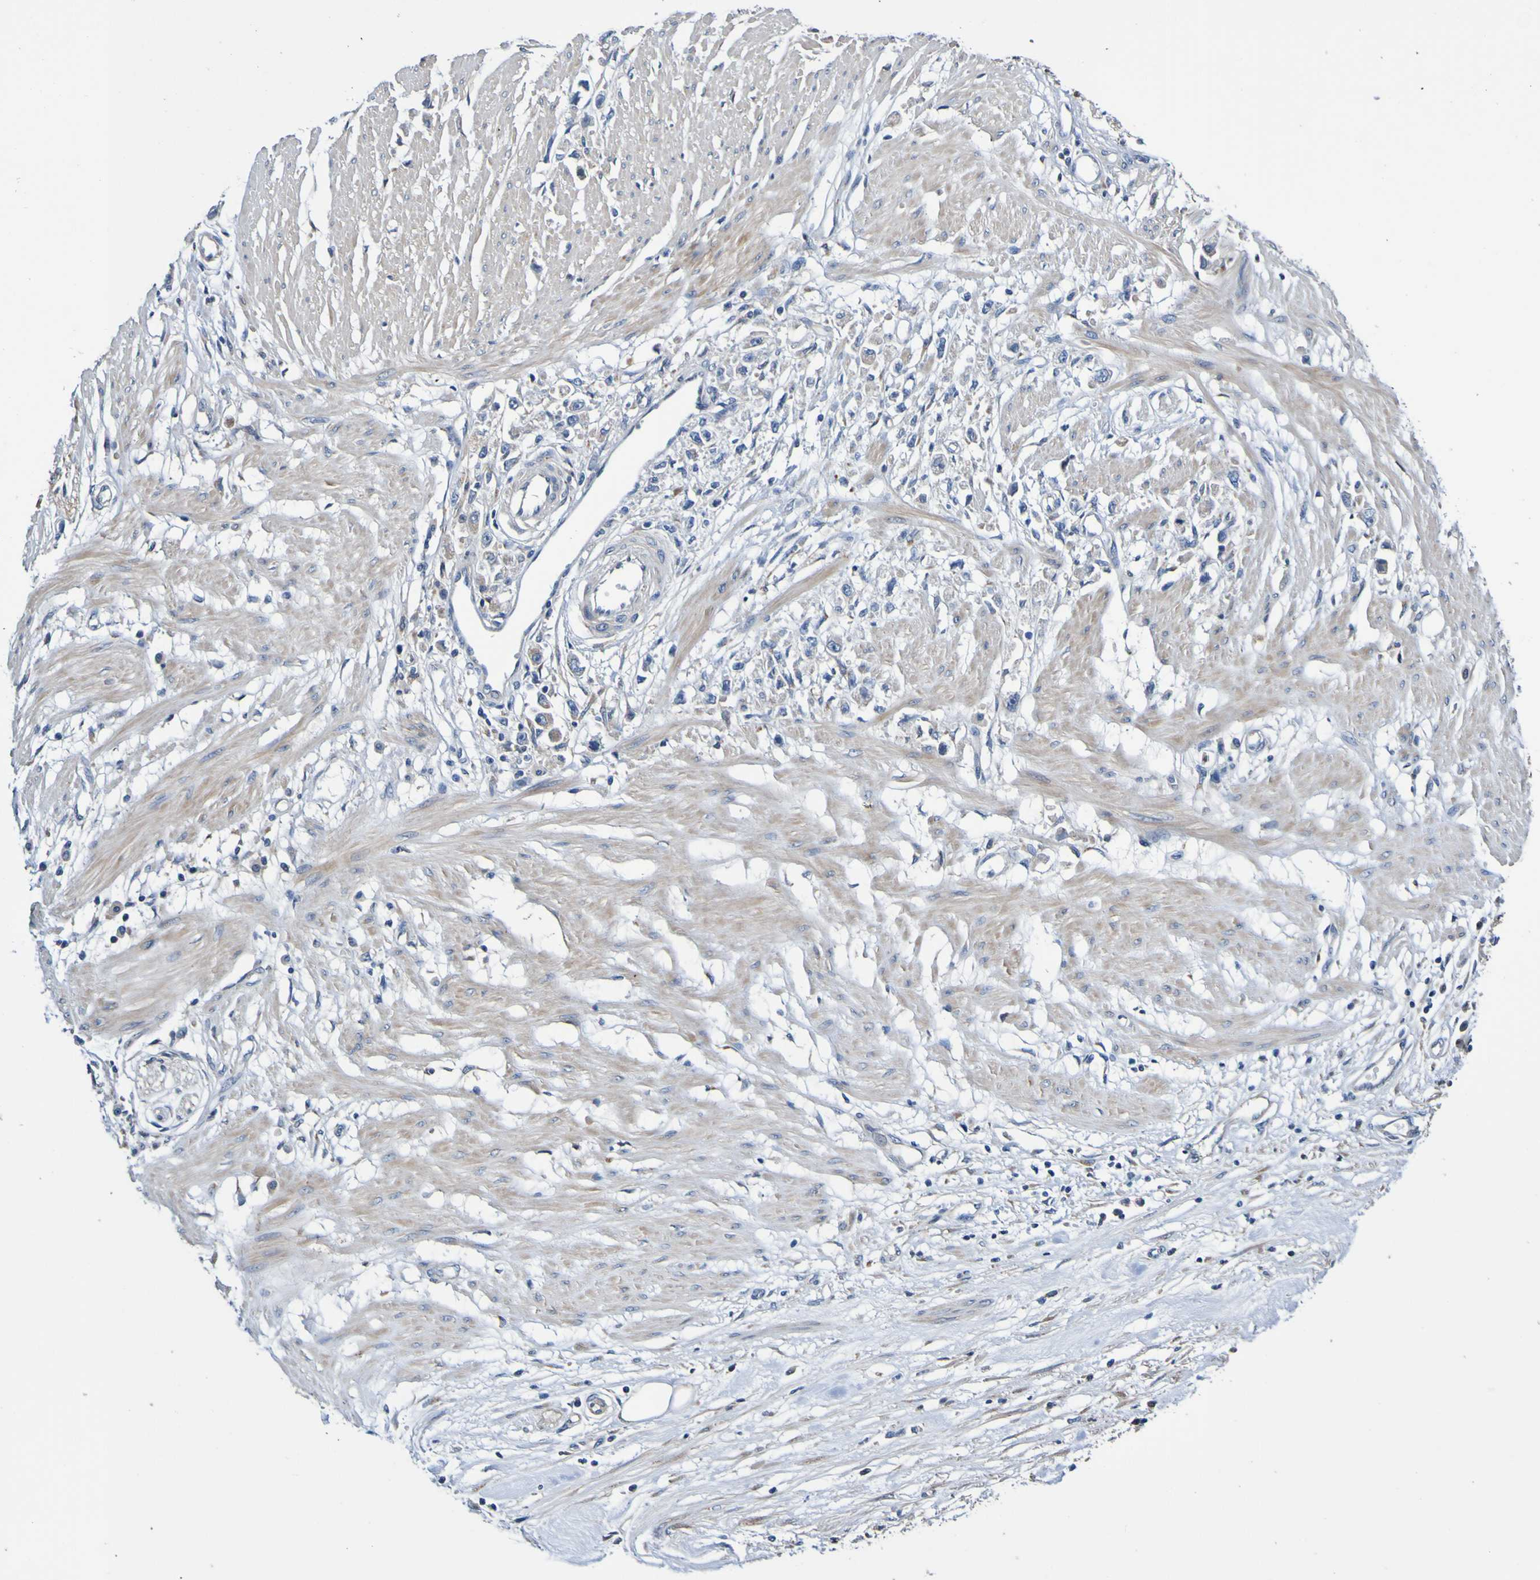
{"staining": {"intensity": "weak", "quantity": ">75%", "location": "cytoplasmic/membranous"}, "tissue": "stomach cancer", "cell_type": "Tumor cells", "image_type": "cancer", "snomed": [{"axis": "morphology", "description": "Adenocarcinoma, NOS"}, {"axis": "topography", "description": "Stomach"}], "caption": "Stomach cancer stained with DAB (3,3'-diaminobenzidine) IHC demonstrates low levels of weak cytoplasmic/membranous positivity in approximately >75% of tumor cells.", "gene": "METAP2", "patient": {"sex": "female", "age": 59}}